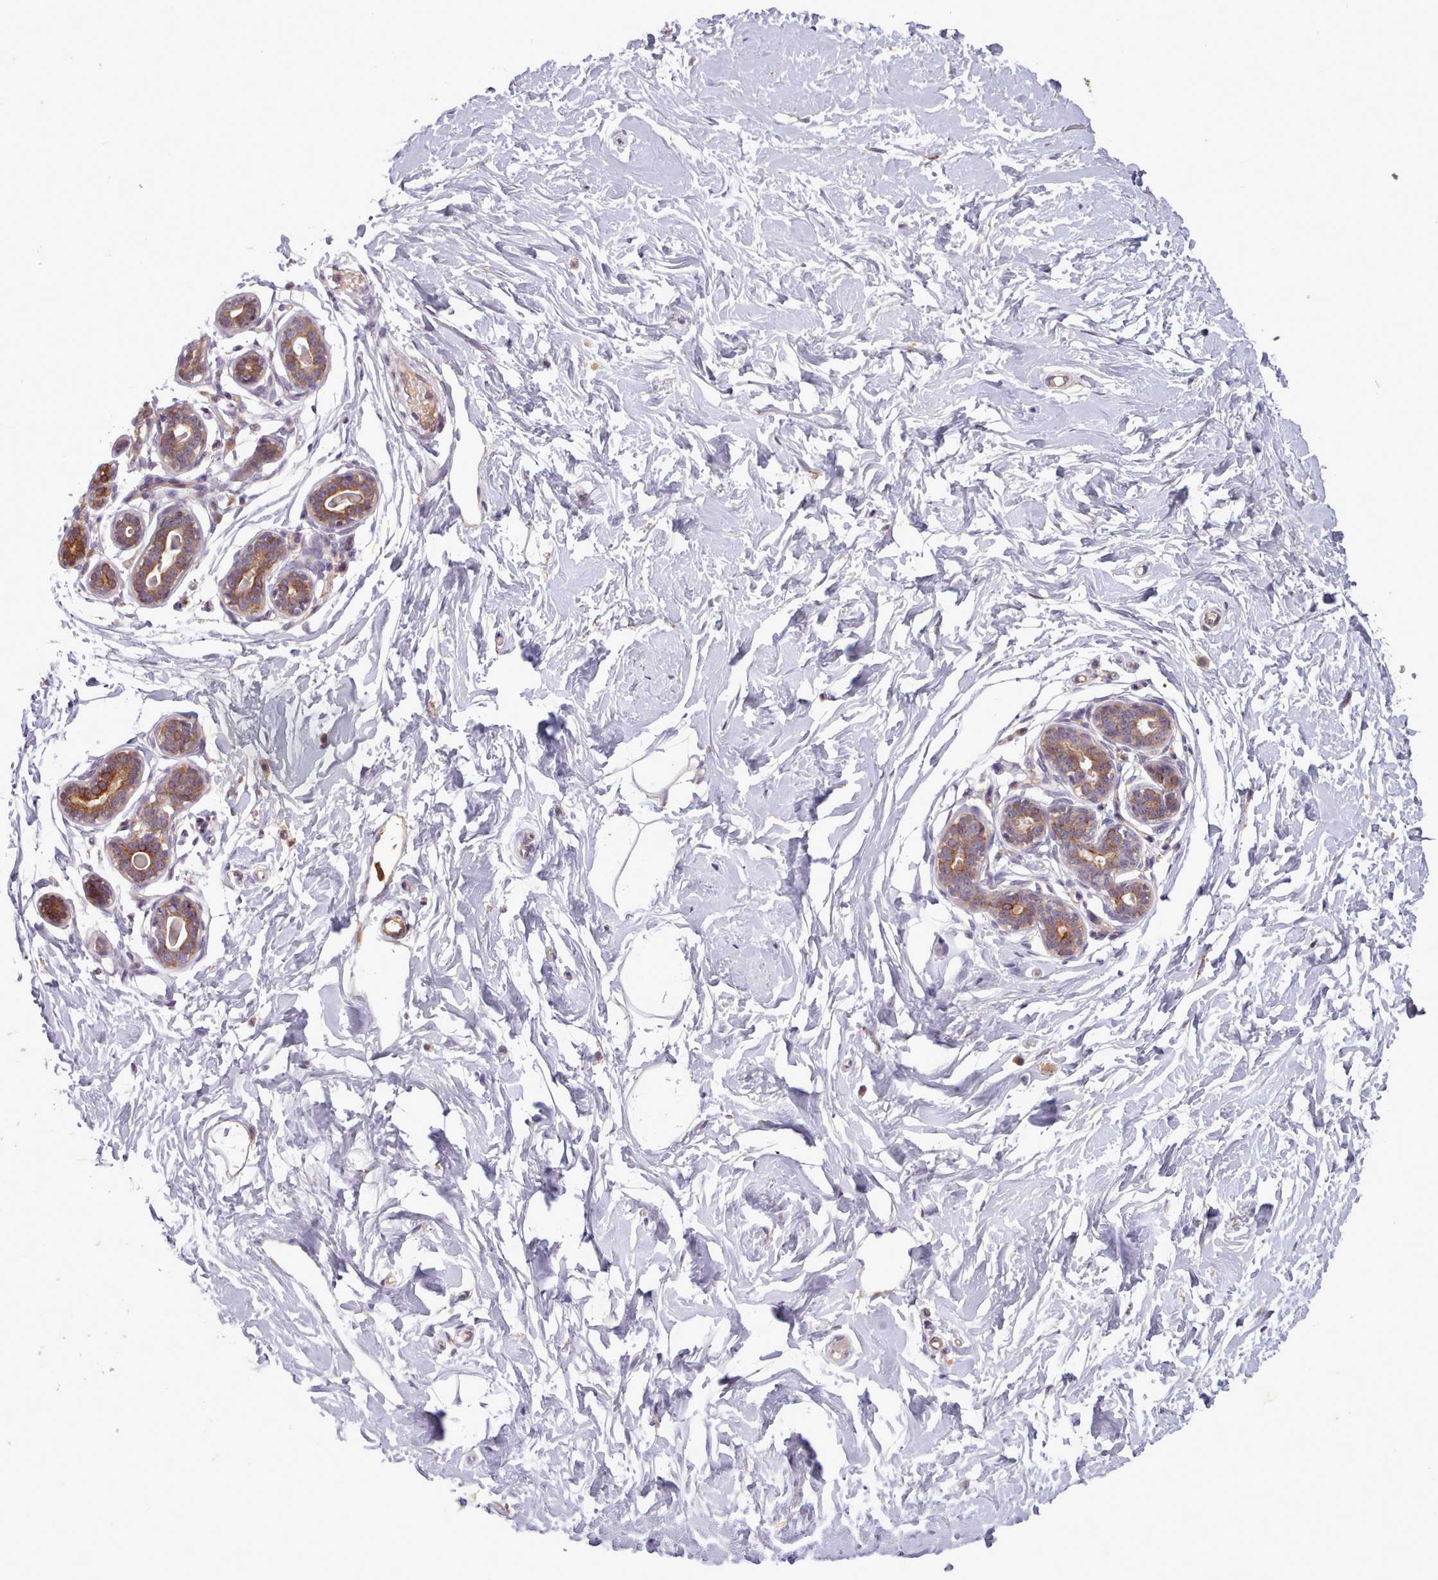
{"staining": {"intensity": "negative", "quantity": "none", "location": "none"}, "tissue": "breast", "cell_type": "Adipocytes", "image_type": "normal", "snomed": [{"axis": "morphology", "description": "Normal tissue, NOS"}, {"axis": "morphology", "description": "Adenoma, NOS"}, {"axis": "topography", "description": "Breast"}], "caption": "Adipocytes show no significant protein staining in normal breast. Nuclei are stained in blue.", "gene": "NMRK1", "patient": {"sex": "female", "age": 23}}